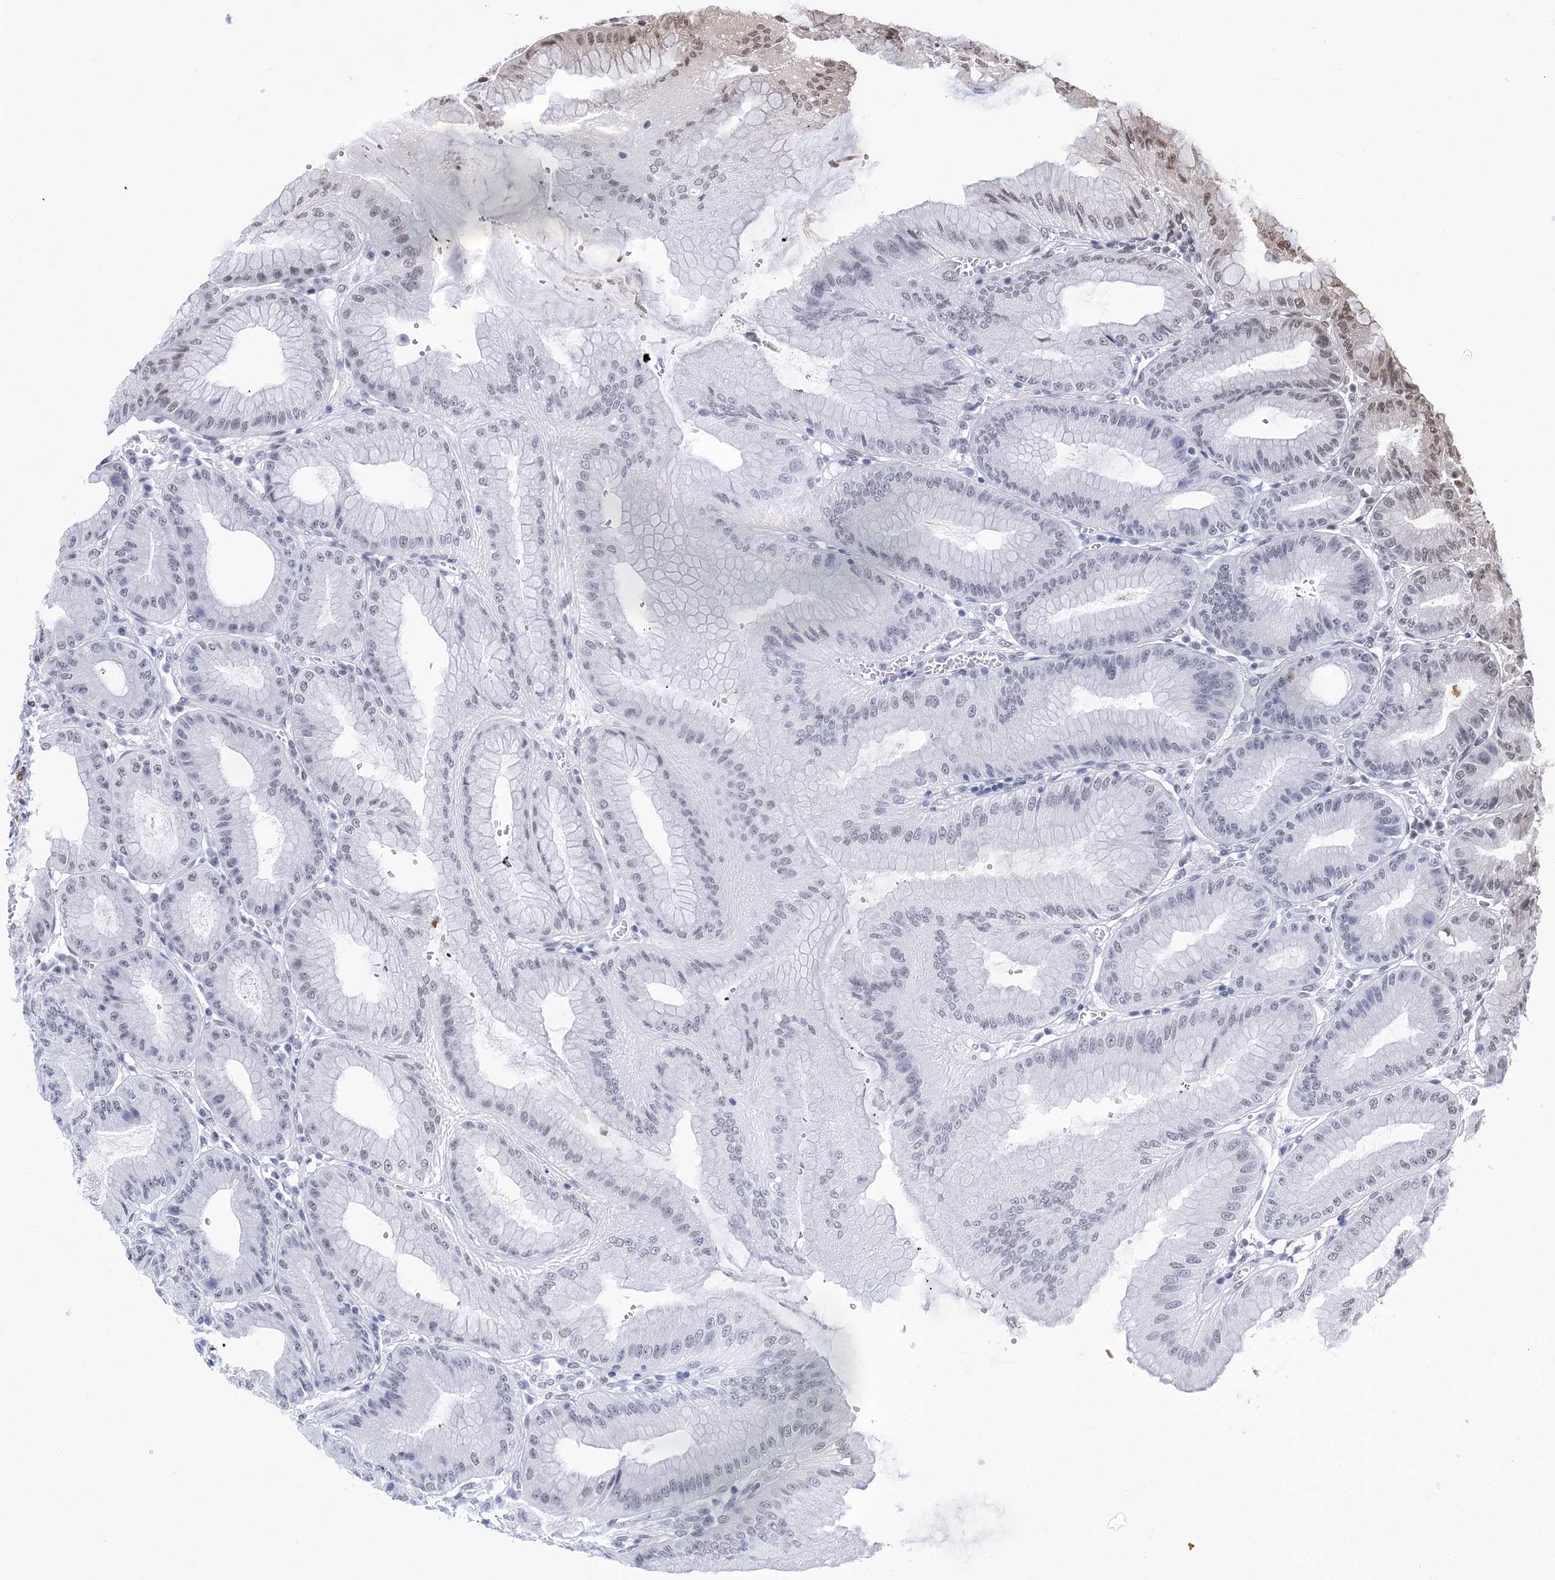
{"staining": {"intensity": "weak", "quantity": "<25%", "location": "nuclear"}, "tissue": "stomach", "cell_type": "Glandular cells", "image_type": "normal", "snomed": [{"axis": "morphology", "description": "Normal tissue, NOS"}, {"axis": "topography", "description": "Stomach, lower"}], "caption": "High magnification brightfield microscopy of unremarkable stomach stained with DAB (3,3'-diaminobenzidine) (brown) and counterstained with hematoxylin (blue): glandular cells show no significant positivity. (Brightfield microscopy of DAB immunohistochemistry at high magnification).", "gene": "POU4F3", "patient": {"sex": "male", "age": 71}}